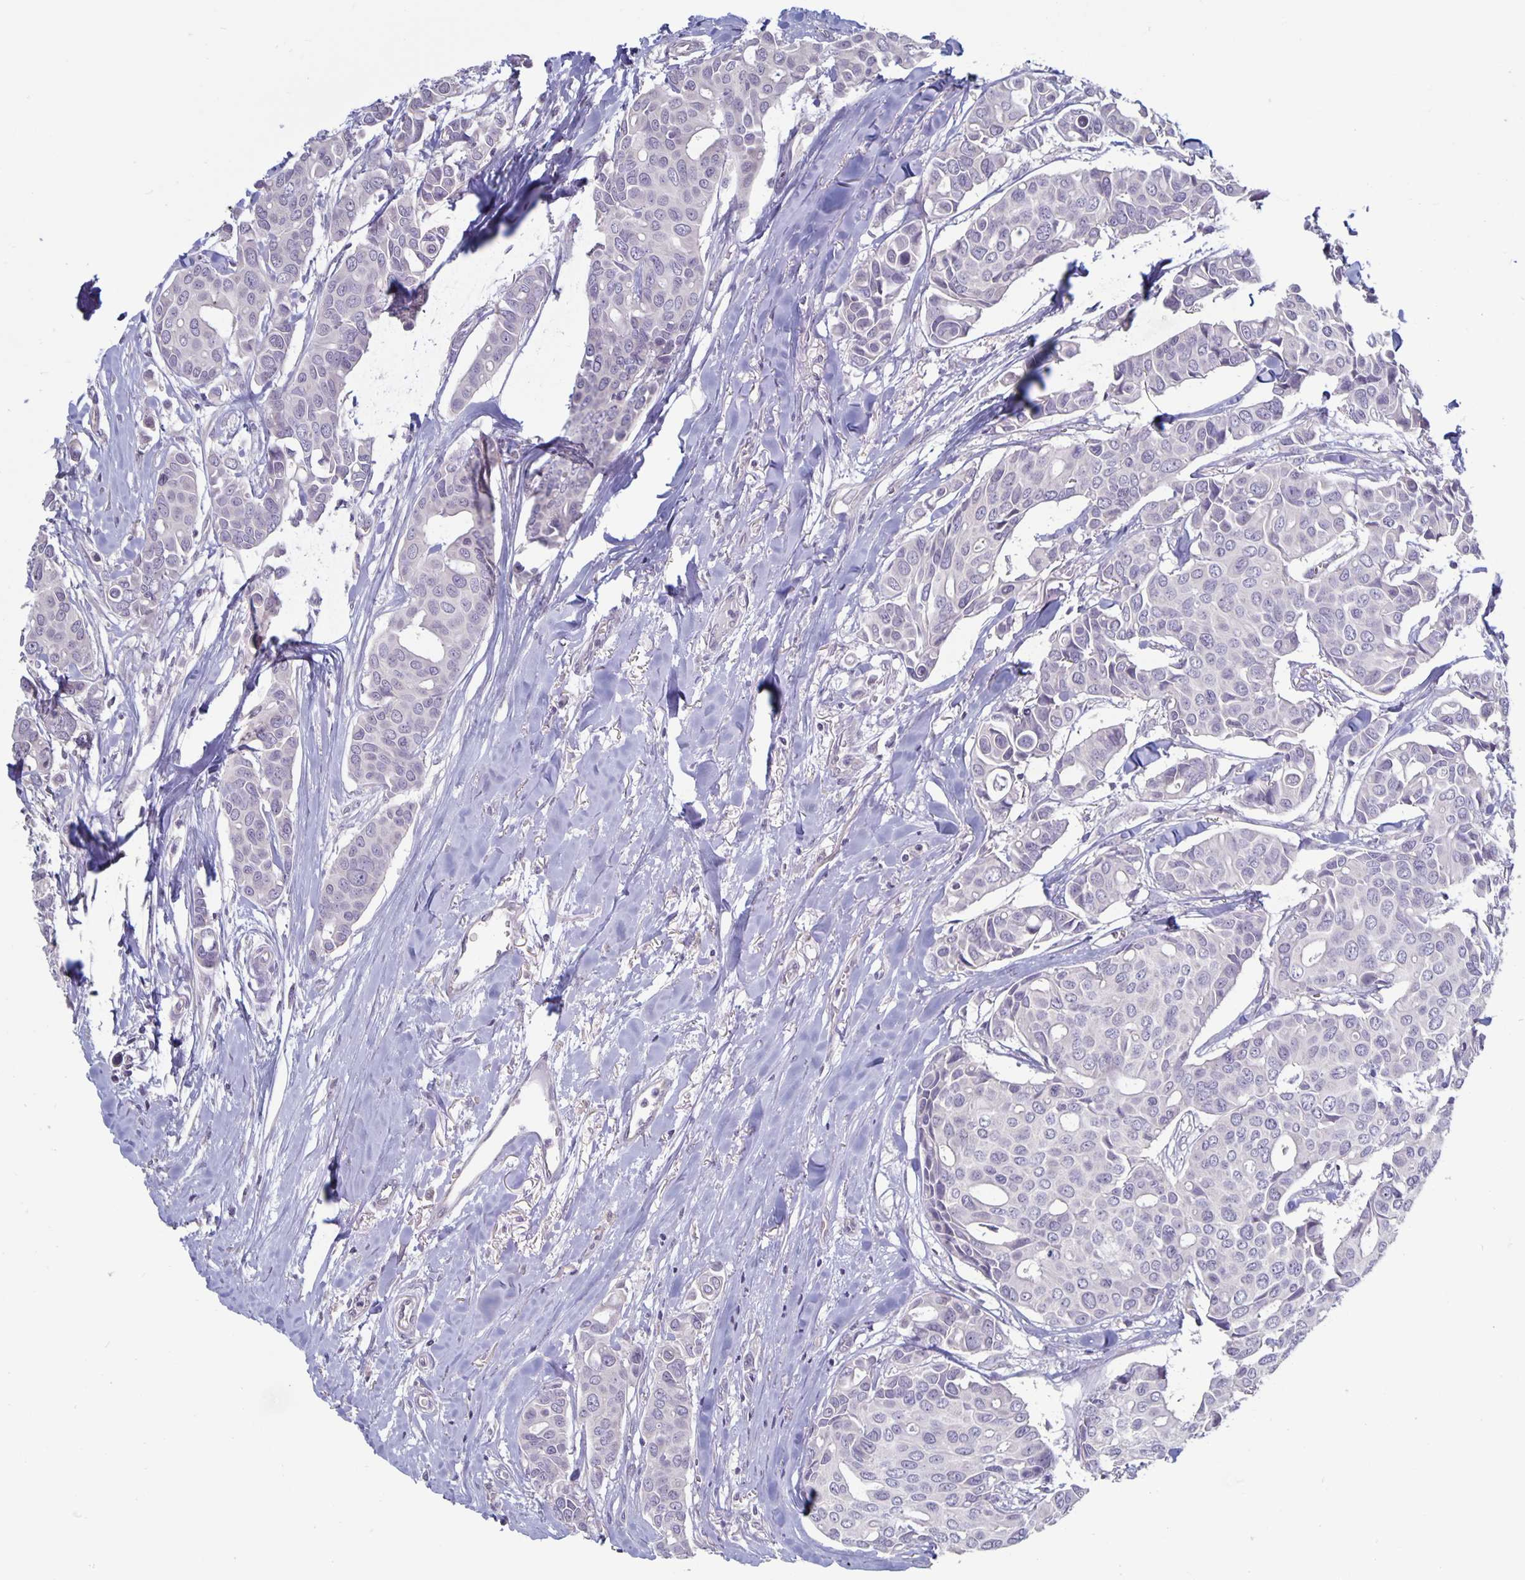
{"staining": {"intensity": "negative", "quantity": "none", "location": "none"}, "tissue": "breast cancer", "cell_type": "Tumor cells", "image_type": "cancer", "snomed": [{"axis": "morphology", "description": "Duct carcinoma"}, {"axis": "topography", "description": "Breast"}], "caption": "A high-resolution photomicrograph shows immunohistochemistry staining of breast invasive ductal carcinoma, which displays no significant positivity in tumor cells.", "gene": "PLCB3", "patient": {"sex": "female", "age": 54}}